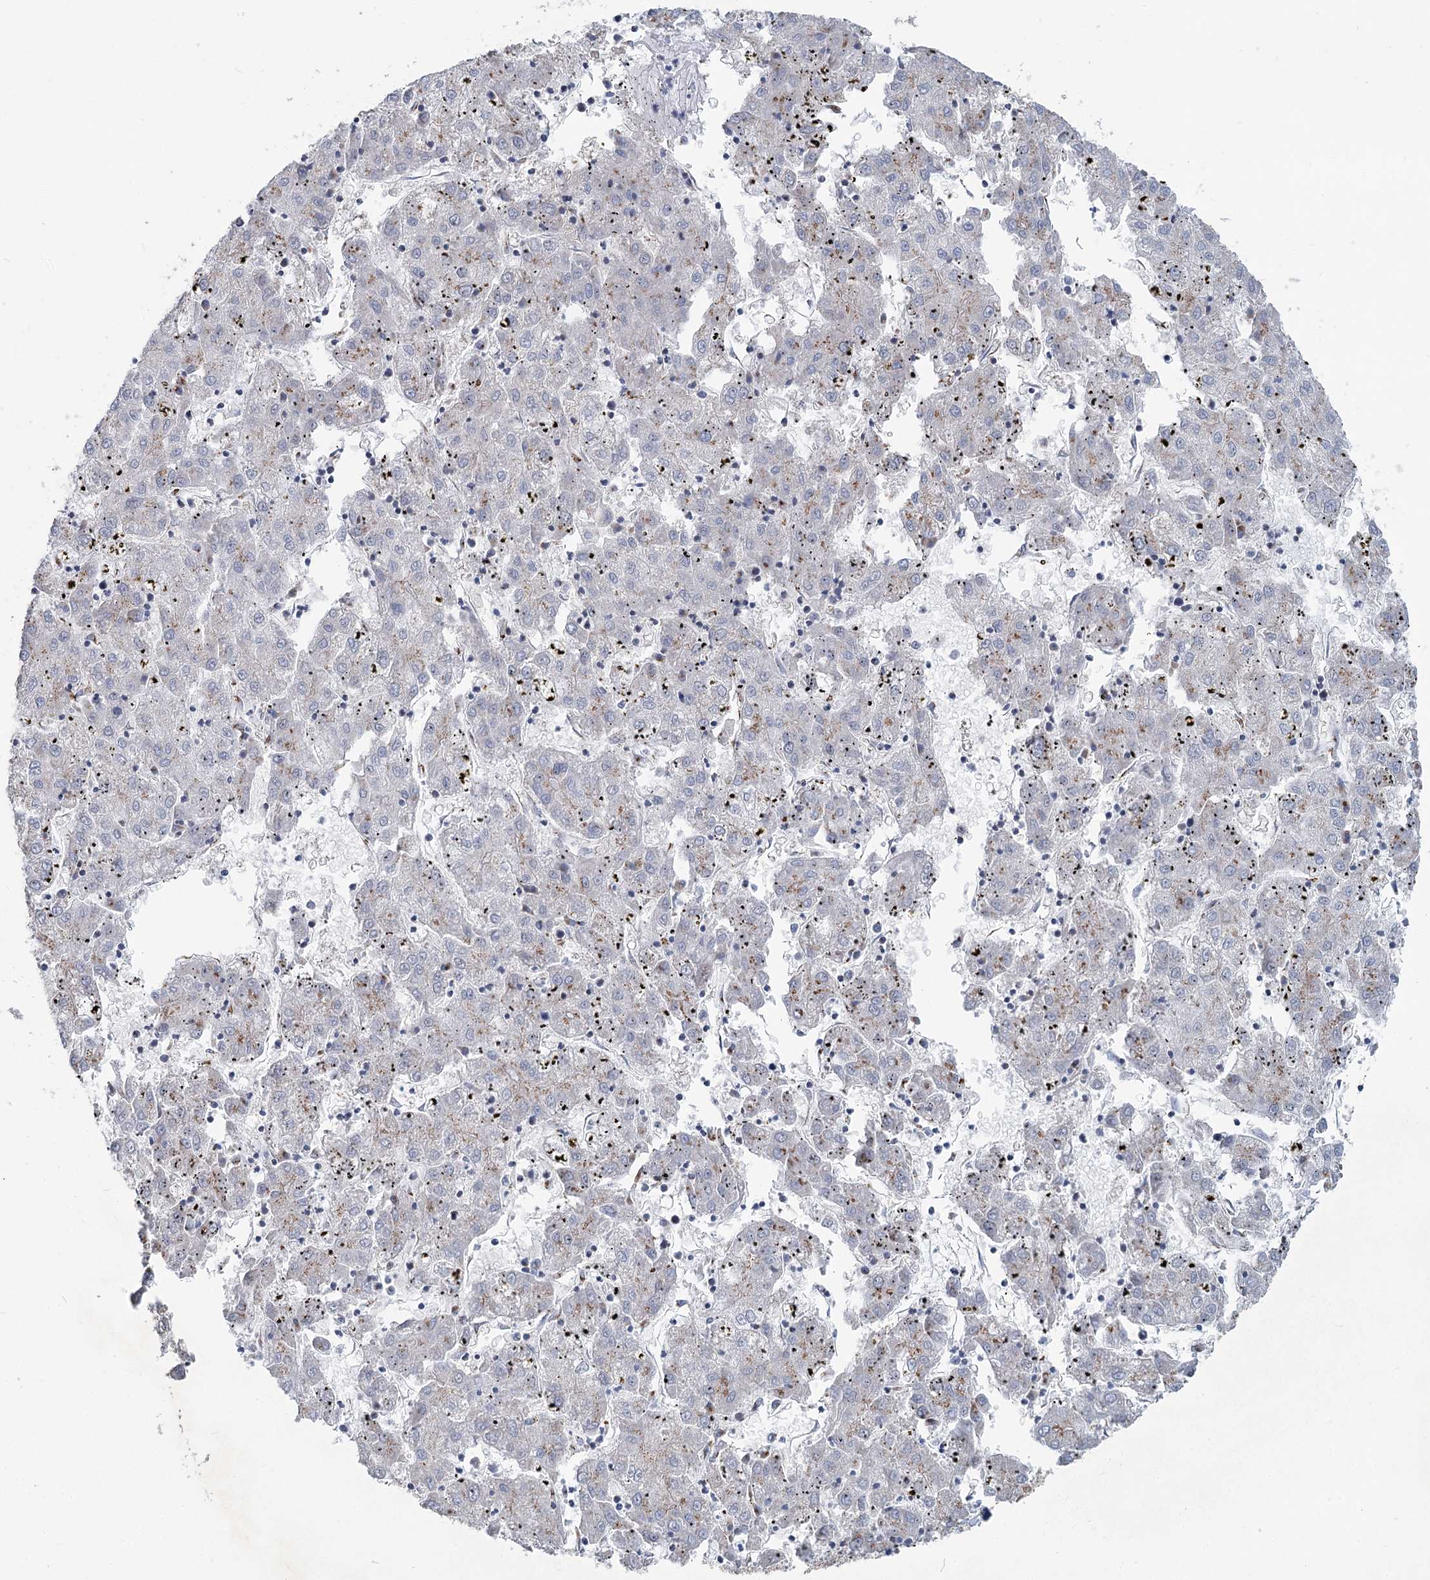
{"staining": {"intensity": "weak", "quantity": "<25%", "location": "cytoplasmic/membranous"}, "tissue": "liver cancer", "cell_type": "Tumor cells", "image_type": "cancer", "snomed": [{"axis": "morphology", "description": "Carcinoma, Hepatocellular, NOS"}, {"axis": "topography", "description": "Liver"}], "caption": "DAB immunohistochemical staining of liver hepatocellular carcinoma displays no significant positivity in tumor cells.", "gene": "ITIH5", "patient": {"sex": "male", "age": 72}}